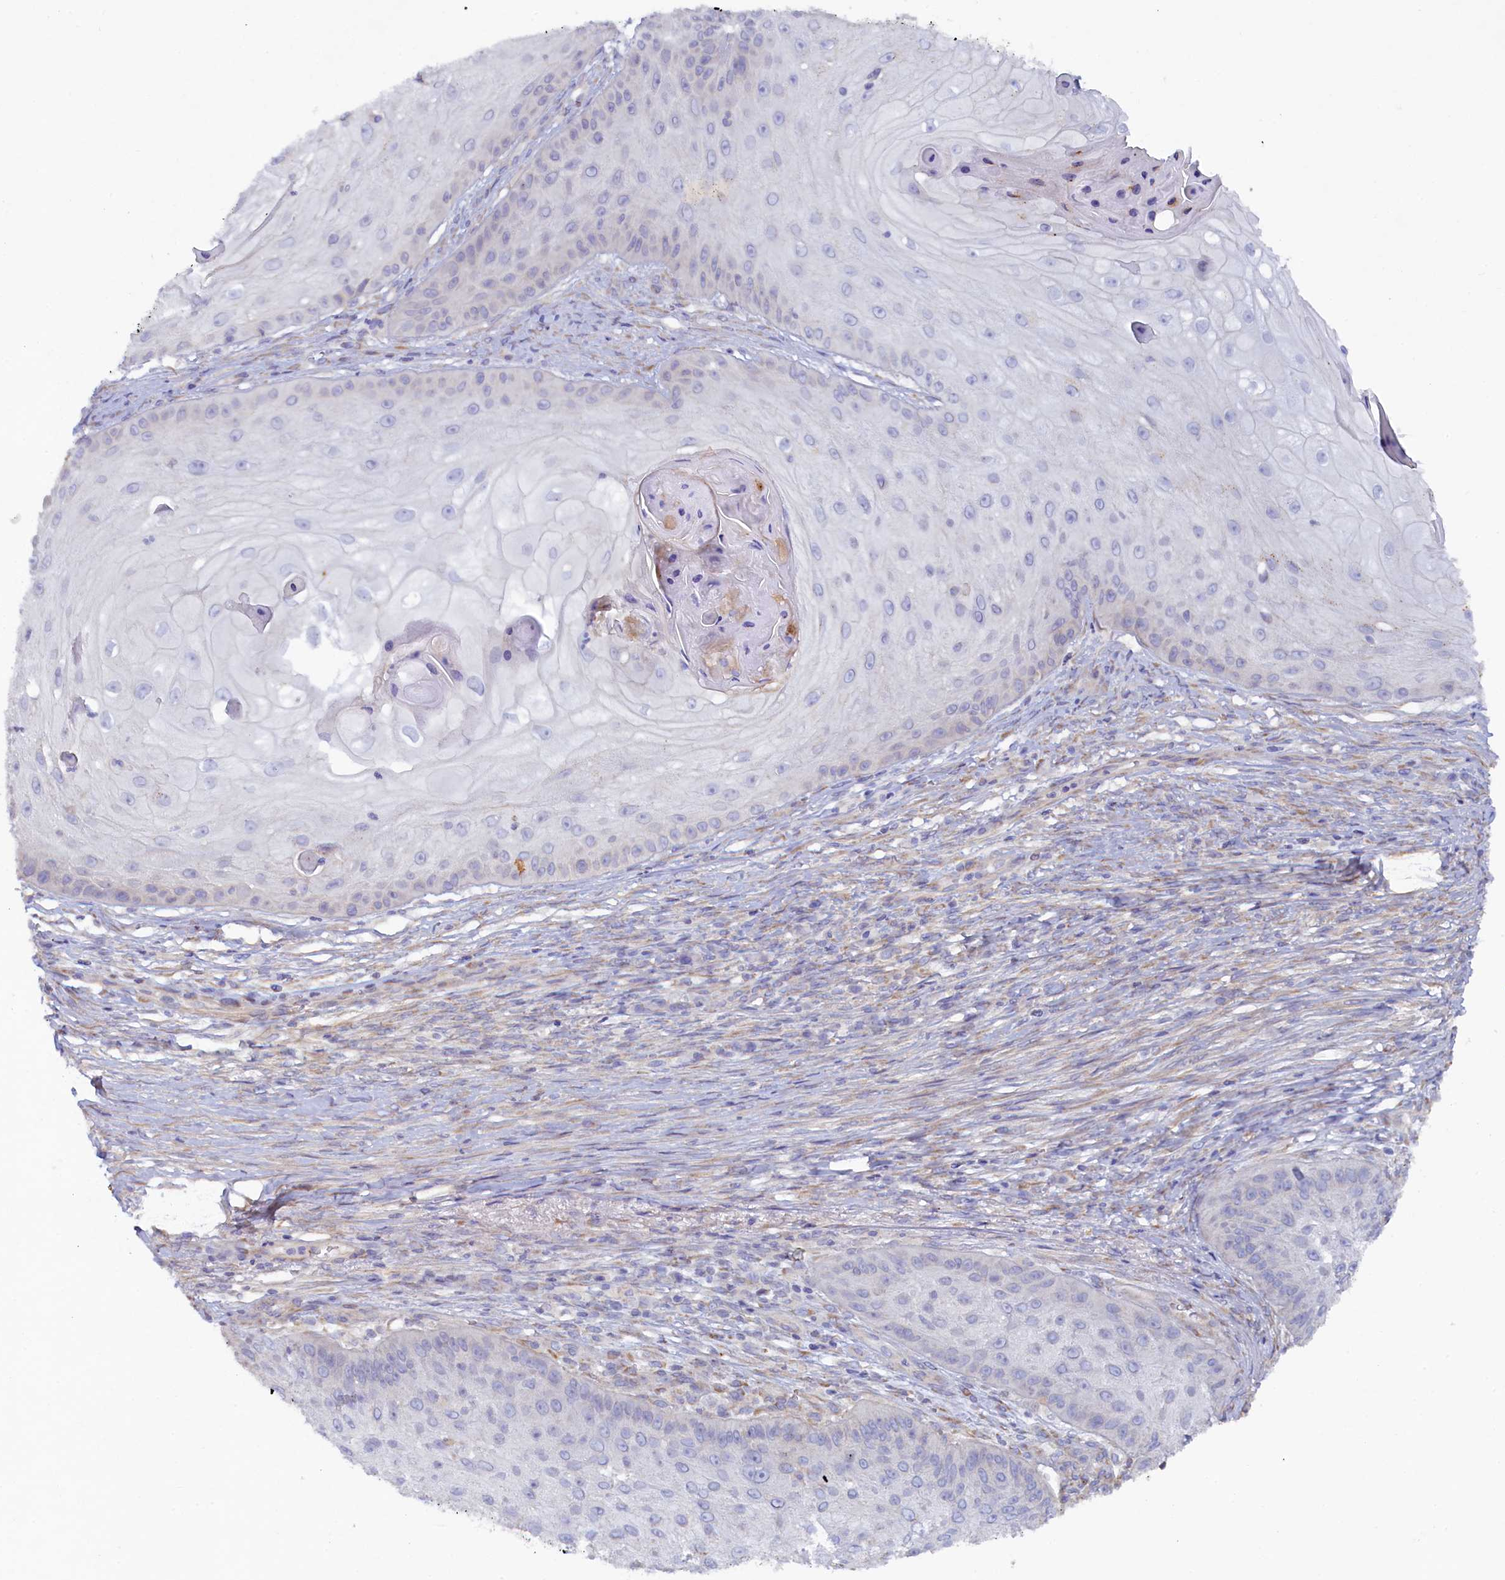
{"staining": {"intensity": "negative", "quantity": "none", "location": "none"}, "tissue": "skin cancer", "cell_type": "Tumor cells", "image_type": "cancer", "snomed": [{"axis": "morphology", "description": "Squamous cell carcinoma, NOS"}, {"axis": "topography", "description": "Skin"}], "caption": "Immunohistochemistry histopathology image of human skin squamous cell carcinoma stained for a protein (brown), which demonstrates no expression in tumor cells.", "gene": "POGLUT3", "patient": {"sex": "male", "age": 70}}